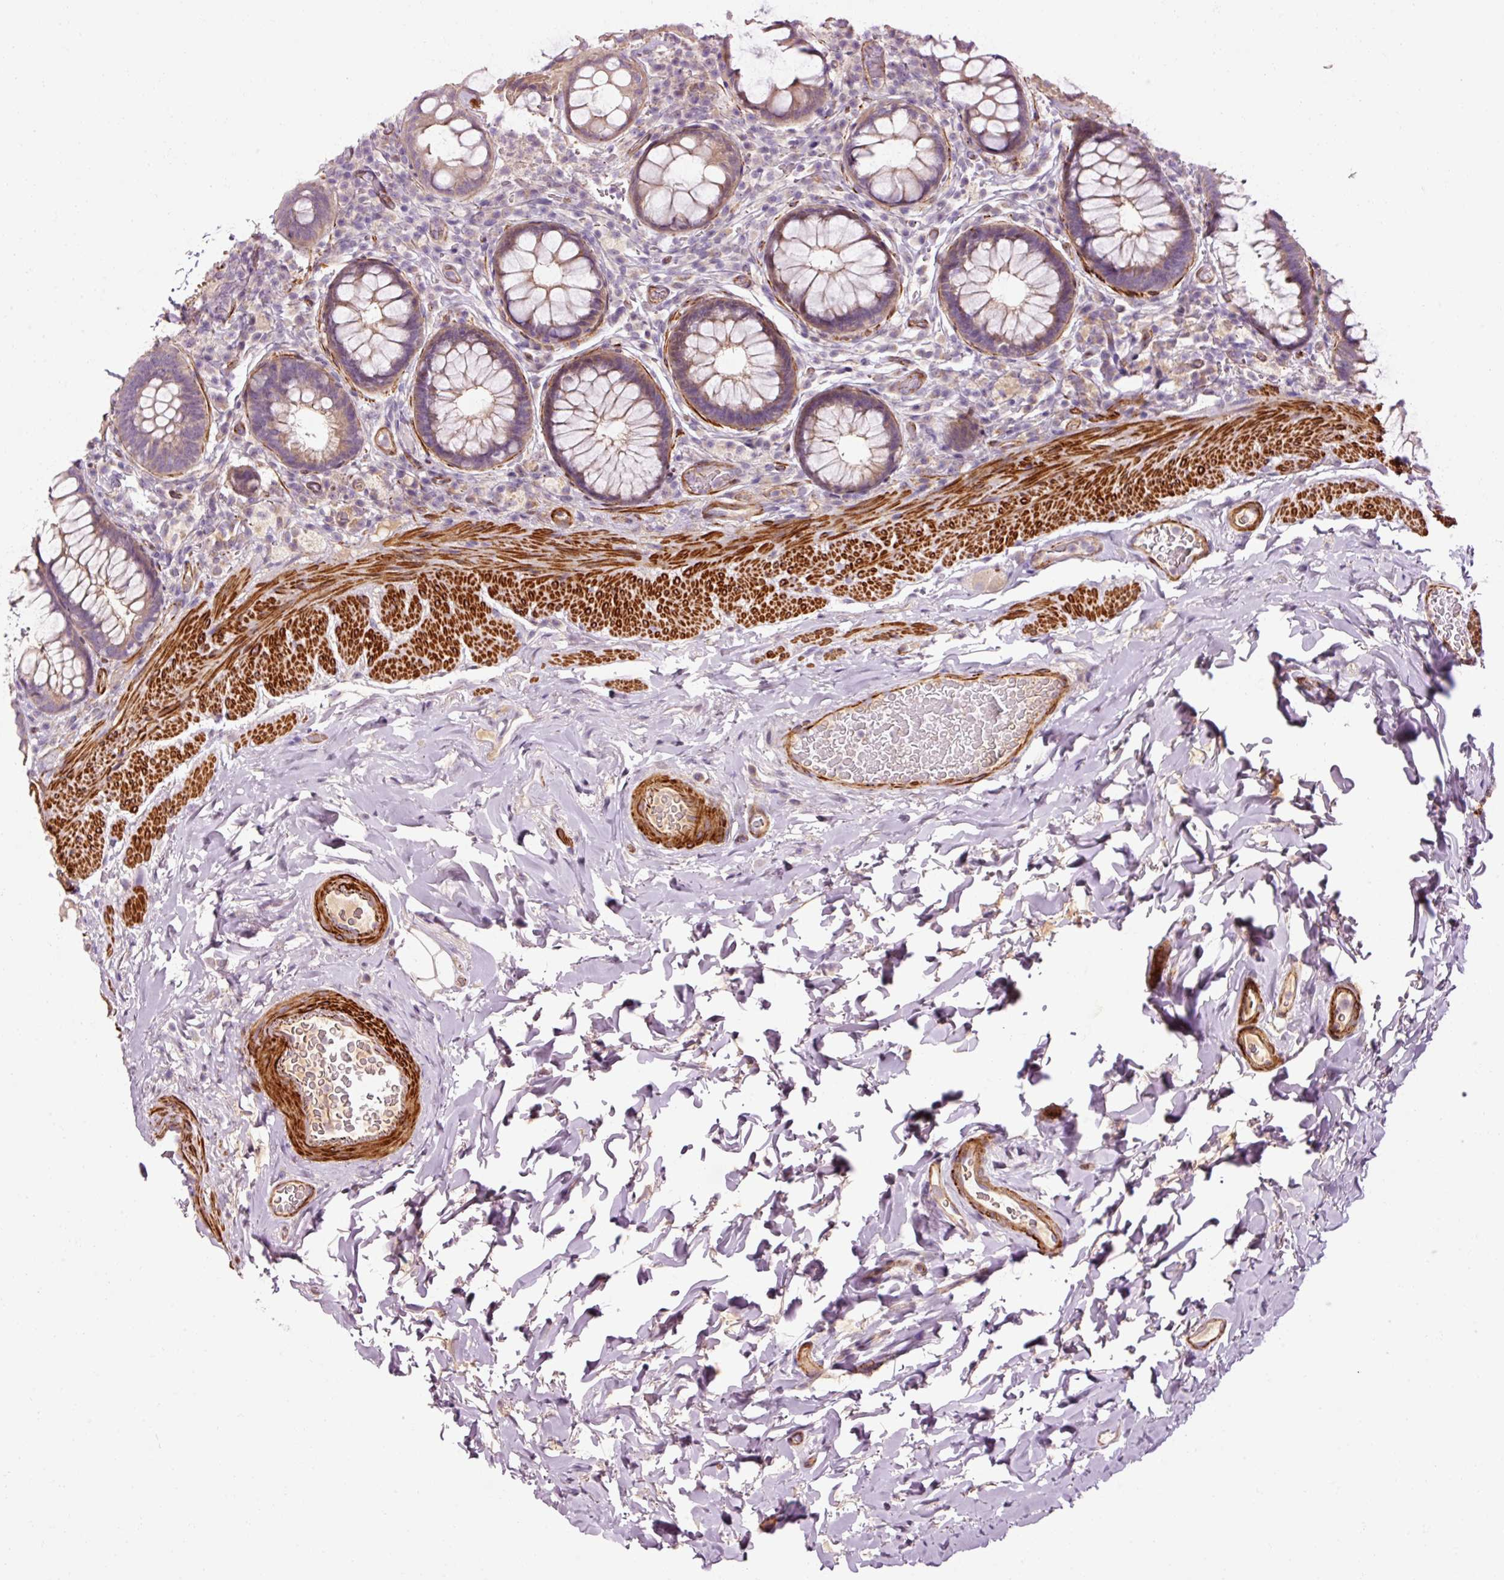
{"staining": {"intensity": "moderate", "quantity": "25%-75%", "location": "cytoplasmic/membranous"}, "tissue": "rectum", "cell_type": "Glandular cells", "image_type": "normal", "snomed": [{"axis": "morphology", "description": "Normal tissue, NOS"}, {"axis": "topography", "description": "Rectum"}], "caption": "Brown immunohistochemical staining in benign human rectum displays moderate cytoplasmic/membranous positivity in approximately 25%-75% of glandular cells. (DAB IHC, brown staining for protein, blue staining for nuclei).", "gene": "ANKRD20A1", "patient": {"sex": "female", "age": 69}}